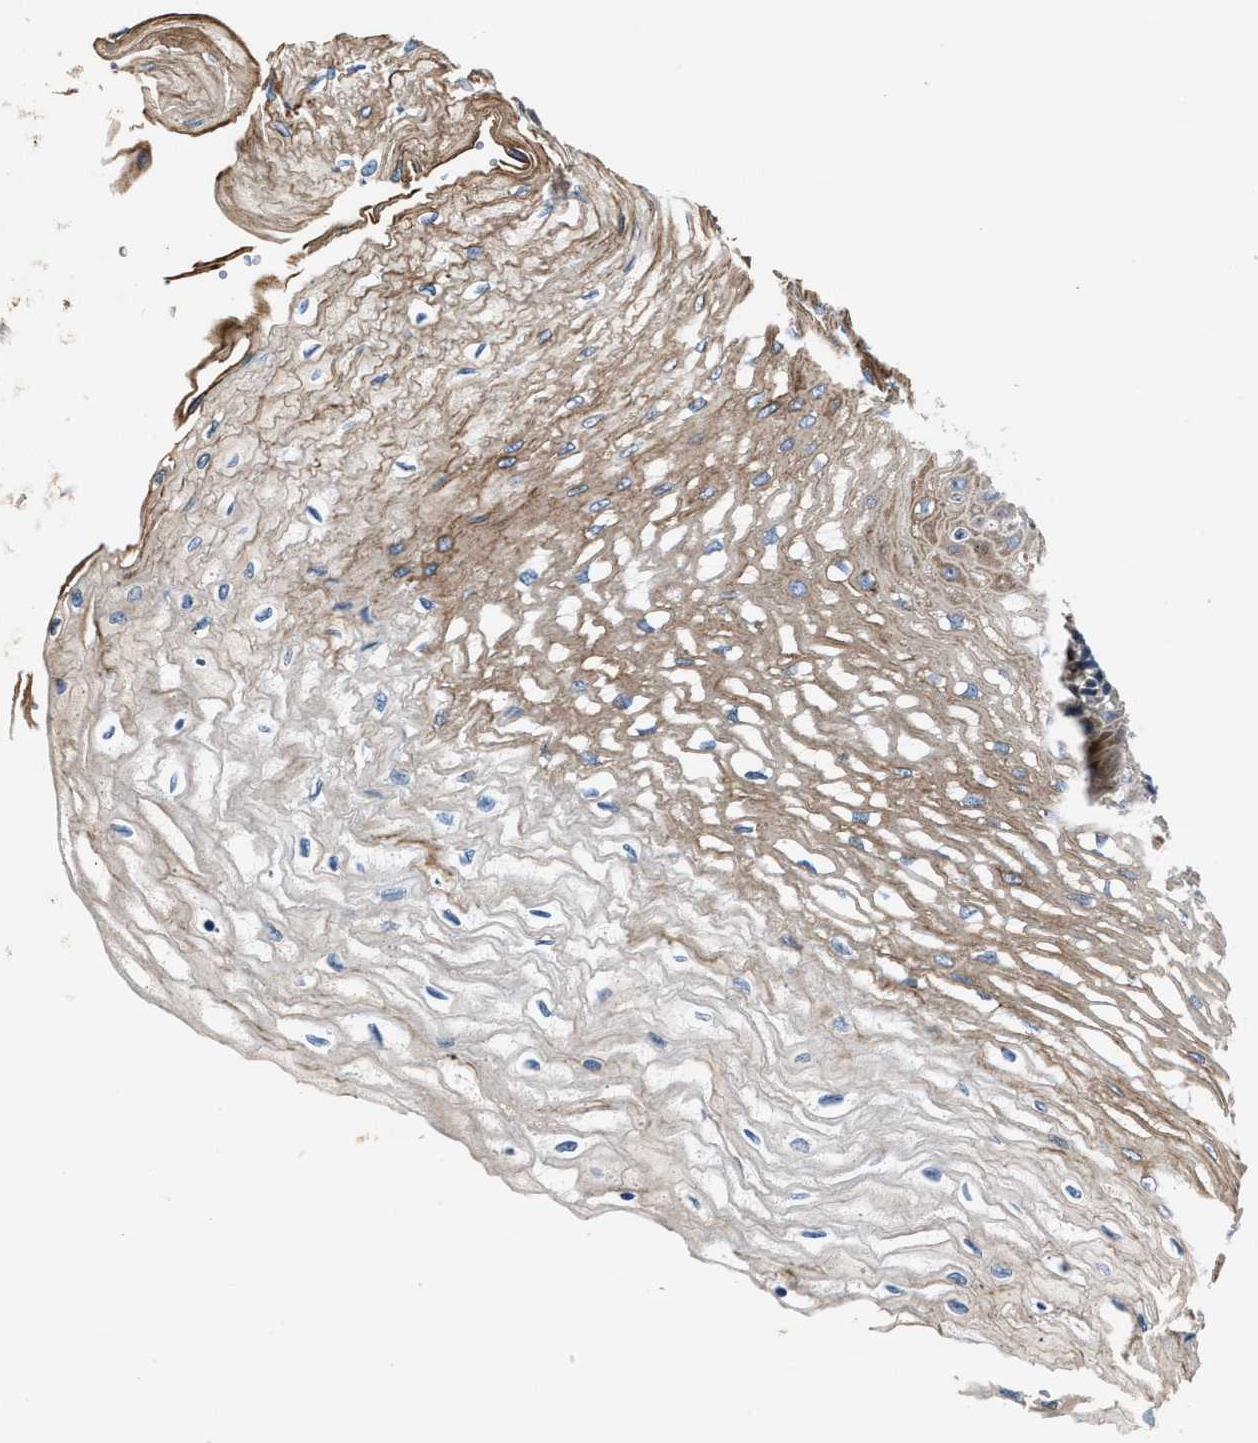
{"staining": {"intensity": "weak", "quantity": "25%-75%", "location": "cytoplasmic/membranous"}, "tissue": "esophagus", "cell_type": "Squamous epithelial cells", "image_type": "normal", "snomed": [{"axis": "morphology", "description": "Normal tissue, NOS"}, {"axis": "topography", "description": "Esophagus"}], "caption": "This is an image of IHC staining of normal esophagus, which shows weak positivity in the cytoplasmic/membranous of squamous epithelial cells.", "gene": "DNAJC24", "patient": {"sex": "female", "age": 72}}